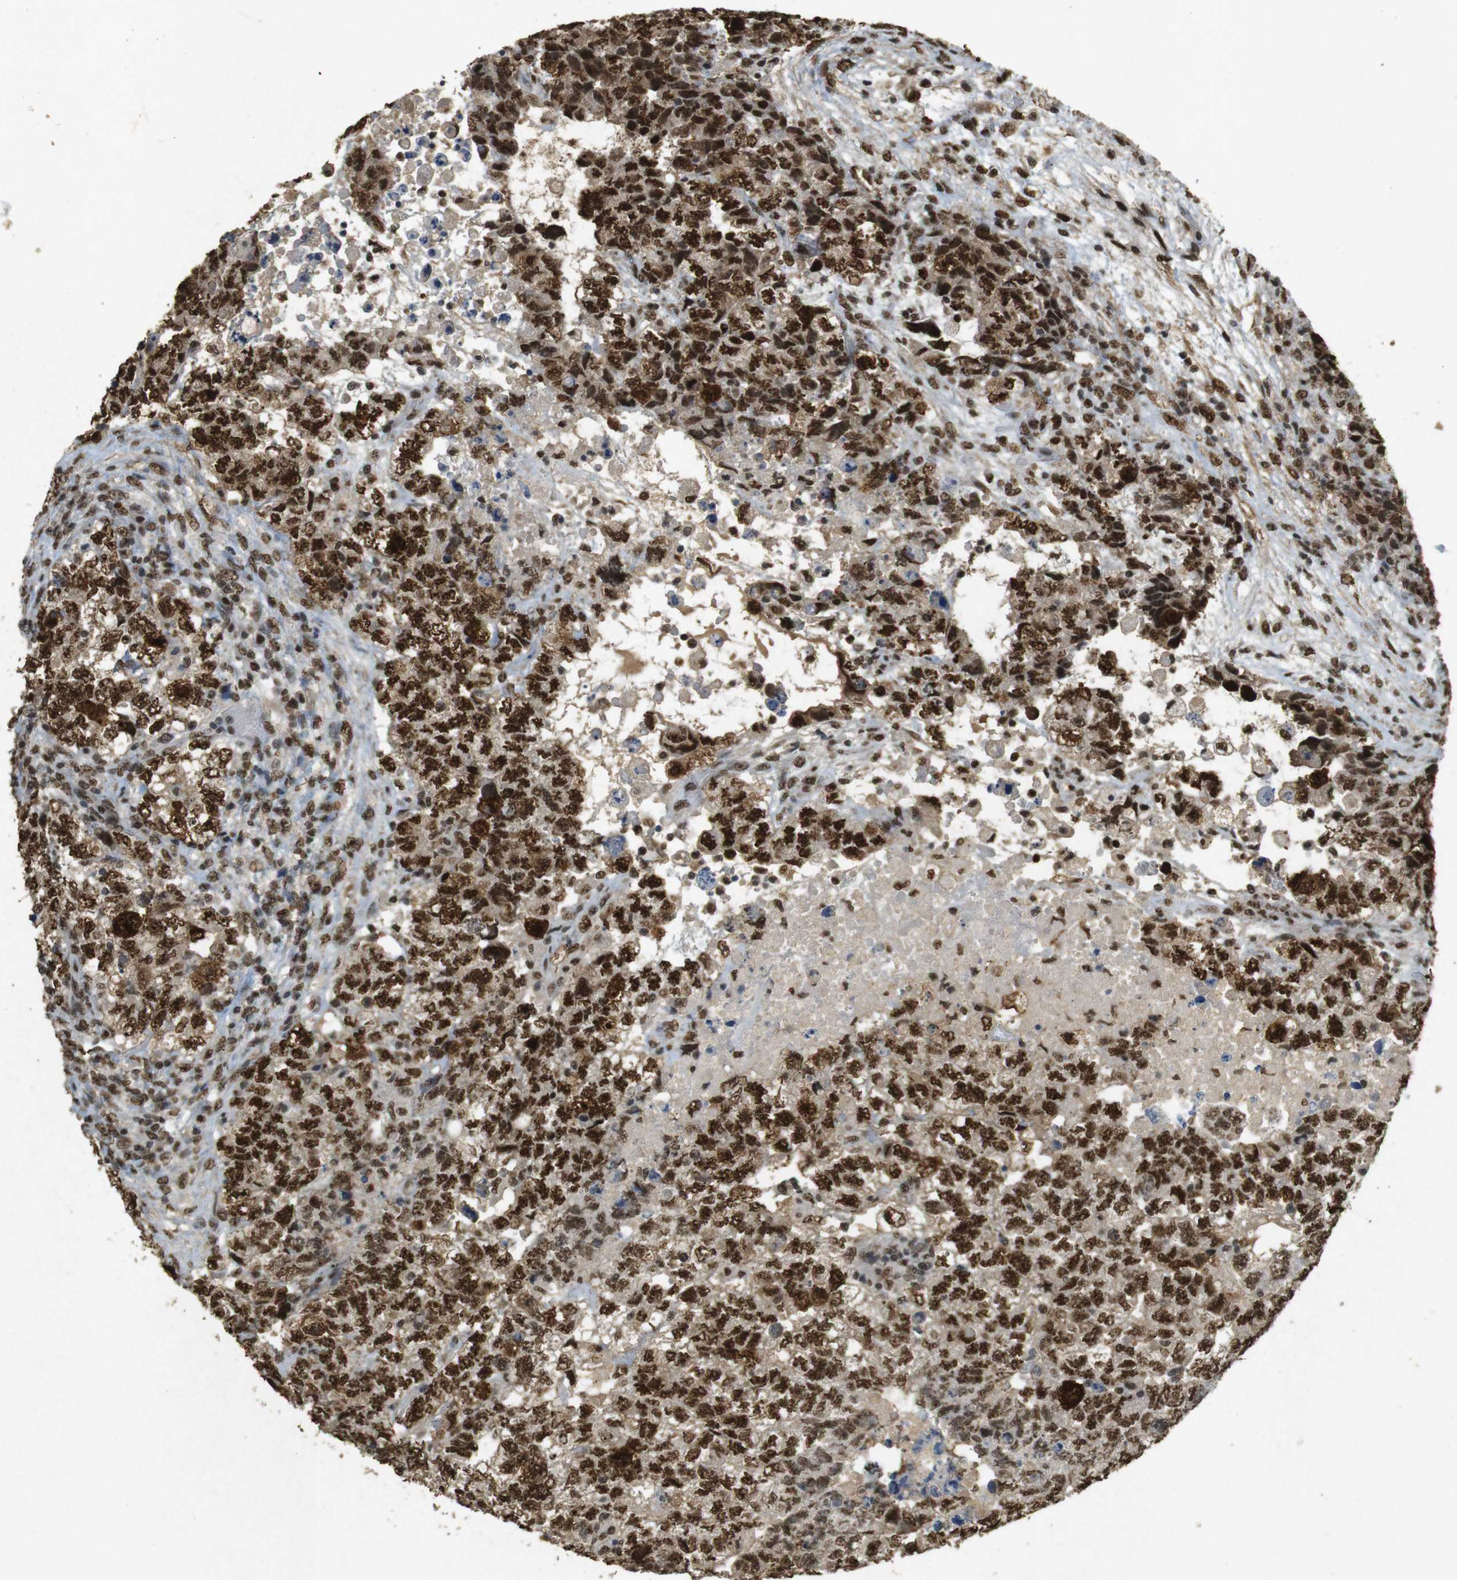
{"staining": {"intensity": "strong", "quantity": ">75%", "location": "cytoplasmic/membranous,nuclear"}, "tissue": "testis cancer", "cell_type": "Tumor cells", "image_type": "cancer", "snomed": [{"axis": "morphology", "description": "Carcinoma, Embryonal, NOS"}, {"axis": "topography", "description": "Testis"}], "caption": "Testis cancer stained with DAB immunohistochemistry (IHC) shows high levels of strong cytoplasmic/membranous and nuclear positivity in approximately >75% of tumor cells.", "gene": "GATA4", "patient": {"sex": "male", "age": 36}}